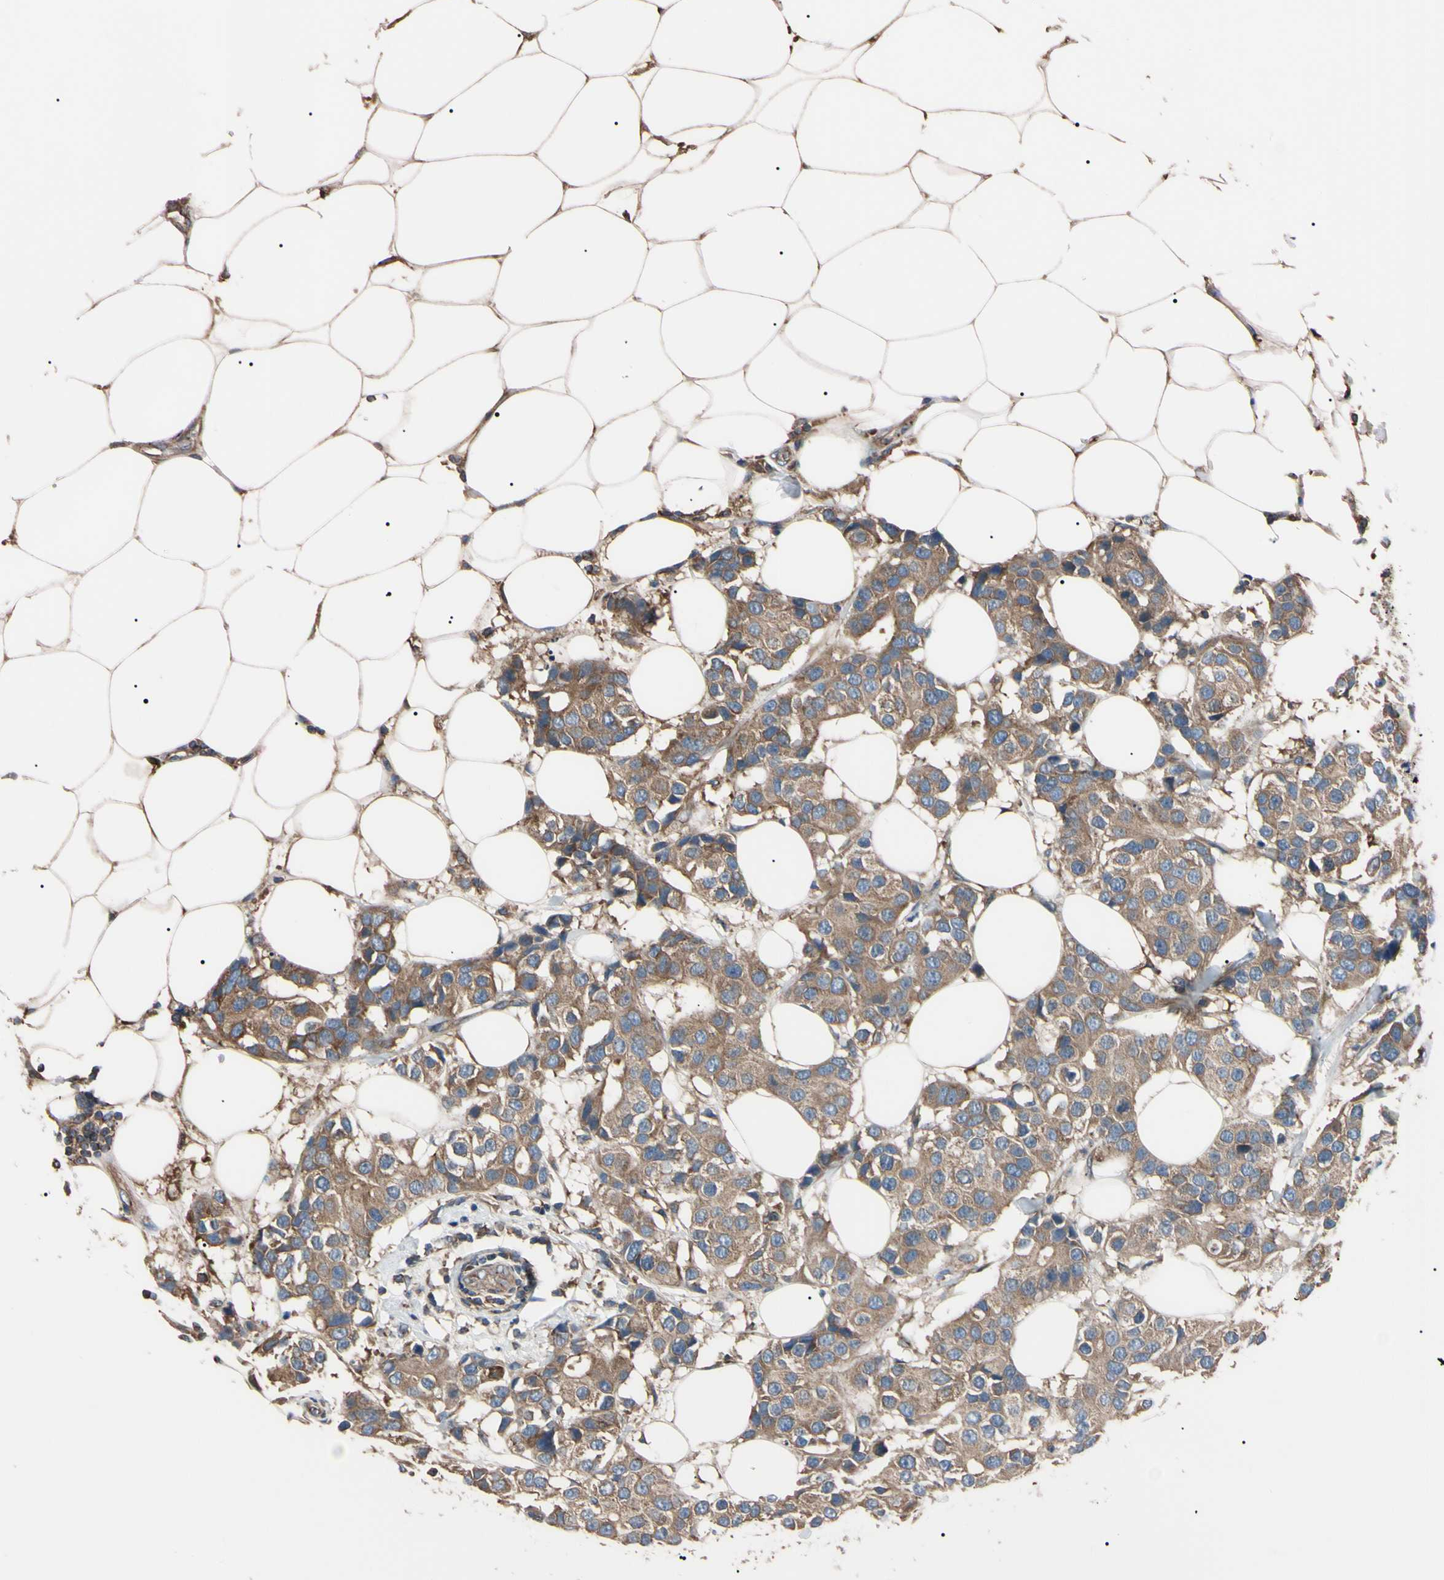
{"staining": {"intensity": "moderate", "quantity": ">75%", "location": "cytoplasmic/membranous"}, "tissue": "breast cancer", "cell_type": "Tumor cells", "image_type": "cancer", "snomed": [{"axis": "morphology", "description": "Normal tissue, NOS"}, {"axis": "morphology", "description": "Duct carcinoma"}, {"axis": "topography", "description": "Breast"}], "caption": "The immunohistochemical stain labels moderate cytoplasmic/membranous staining in tumor cells of invasive ductal carcinoma (breast) tissue.", "gene": "PRKACA", "patient": {"sex": "female", "age": 39}}